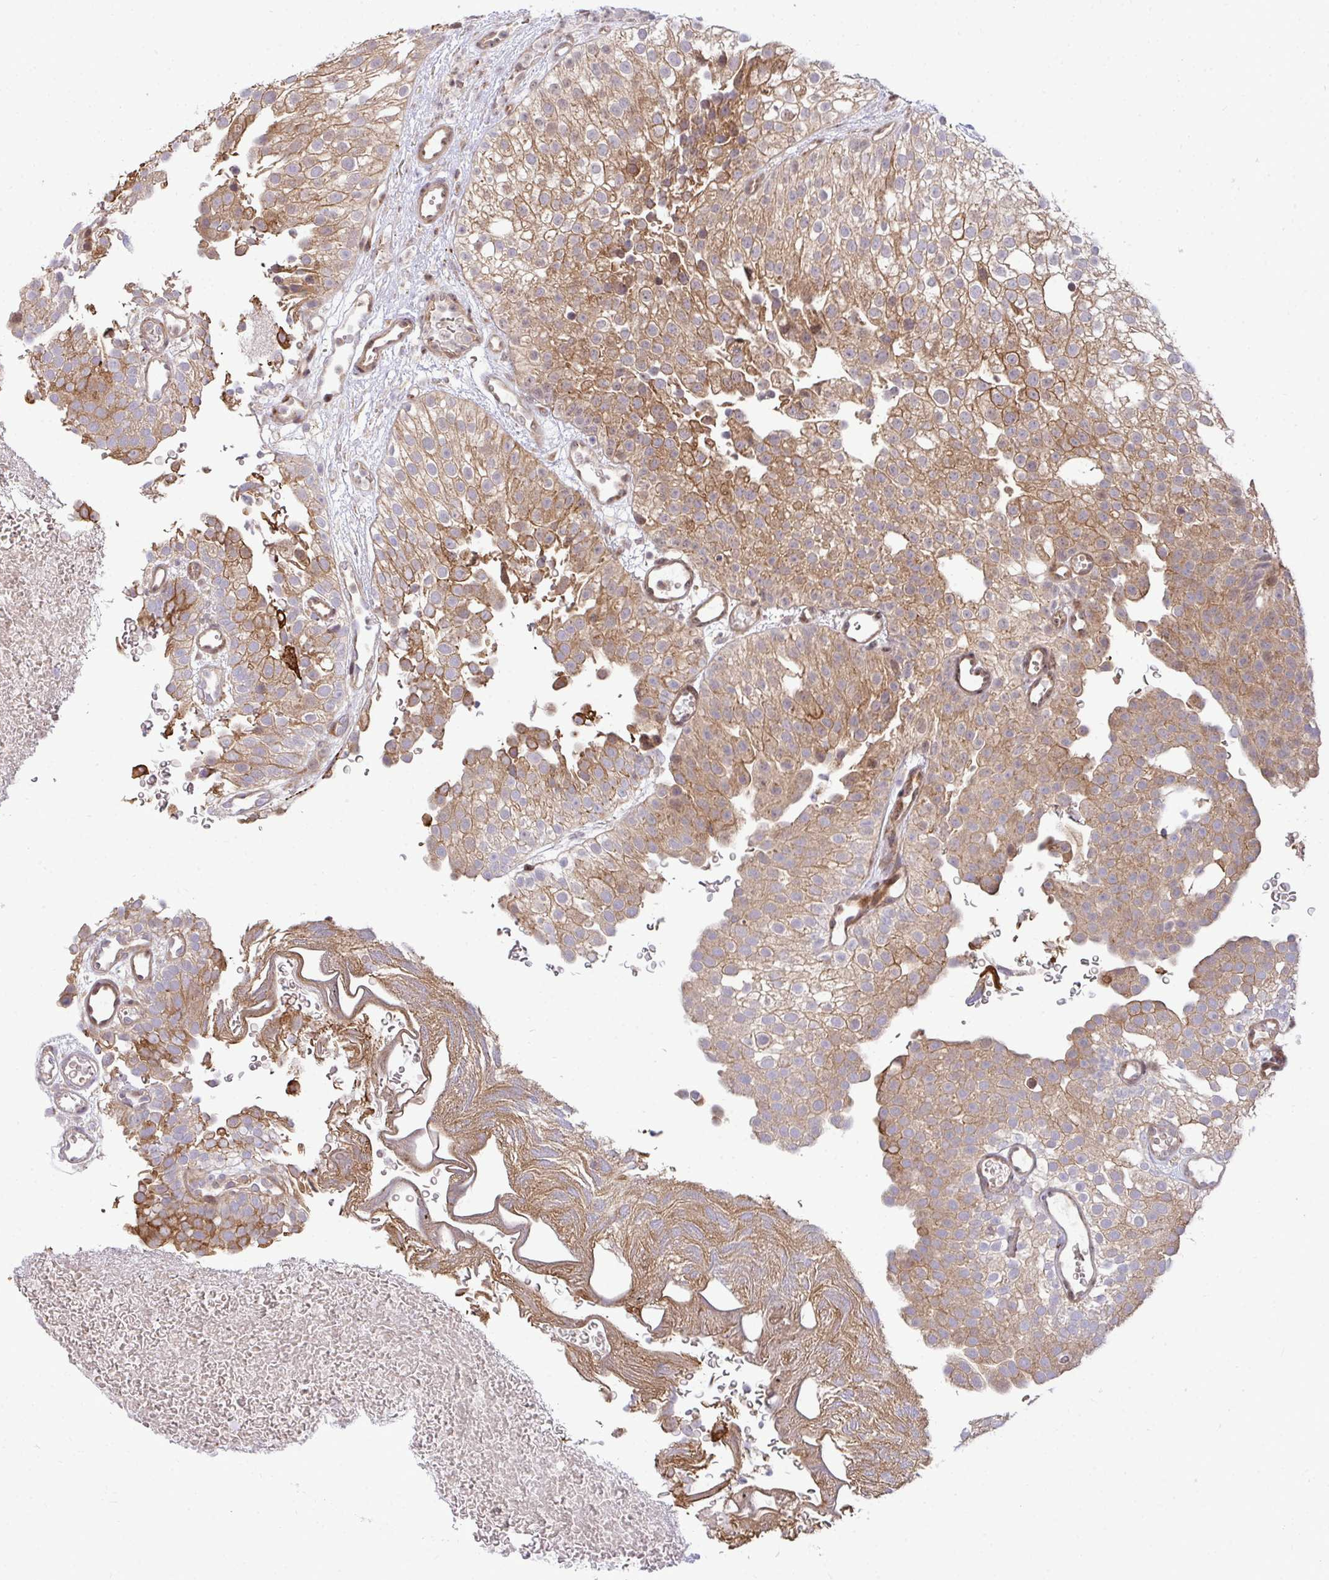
{"staining": {"intensity": "moderate", "quantity": ">75%", "location": "cytoplasmic/membranous"}, "tissue": "urothelial cancer", "cell_type": "Tumor cells", "image_type": "cancer", "snomed": [{"axis": "morphology", "description": "Urothelial carcinoma, Low grade"}, {"axis": "topography", "description": "Urinary bladder"}], "caption": "Moderate cytoplasmic/membranous protein positivity is identified in approximately >75% of tumor cells in urothelial cancer.", "gene": "TRIM44", "patient": {"sex": "male", "age": 78}}